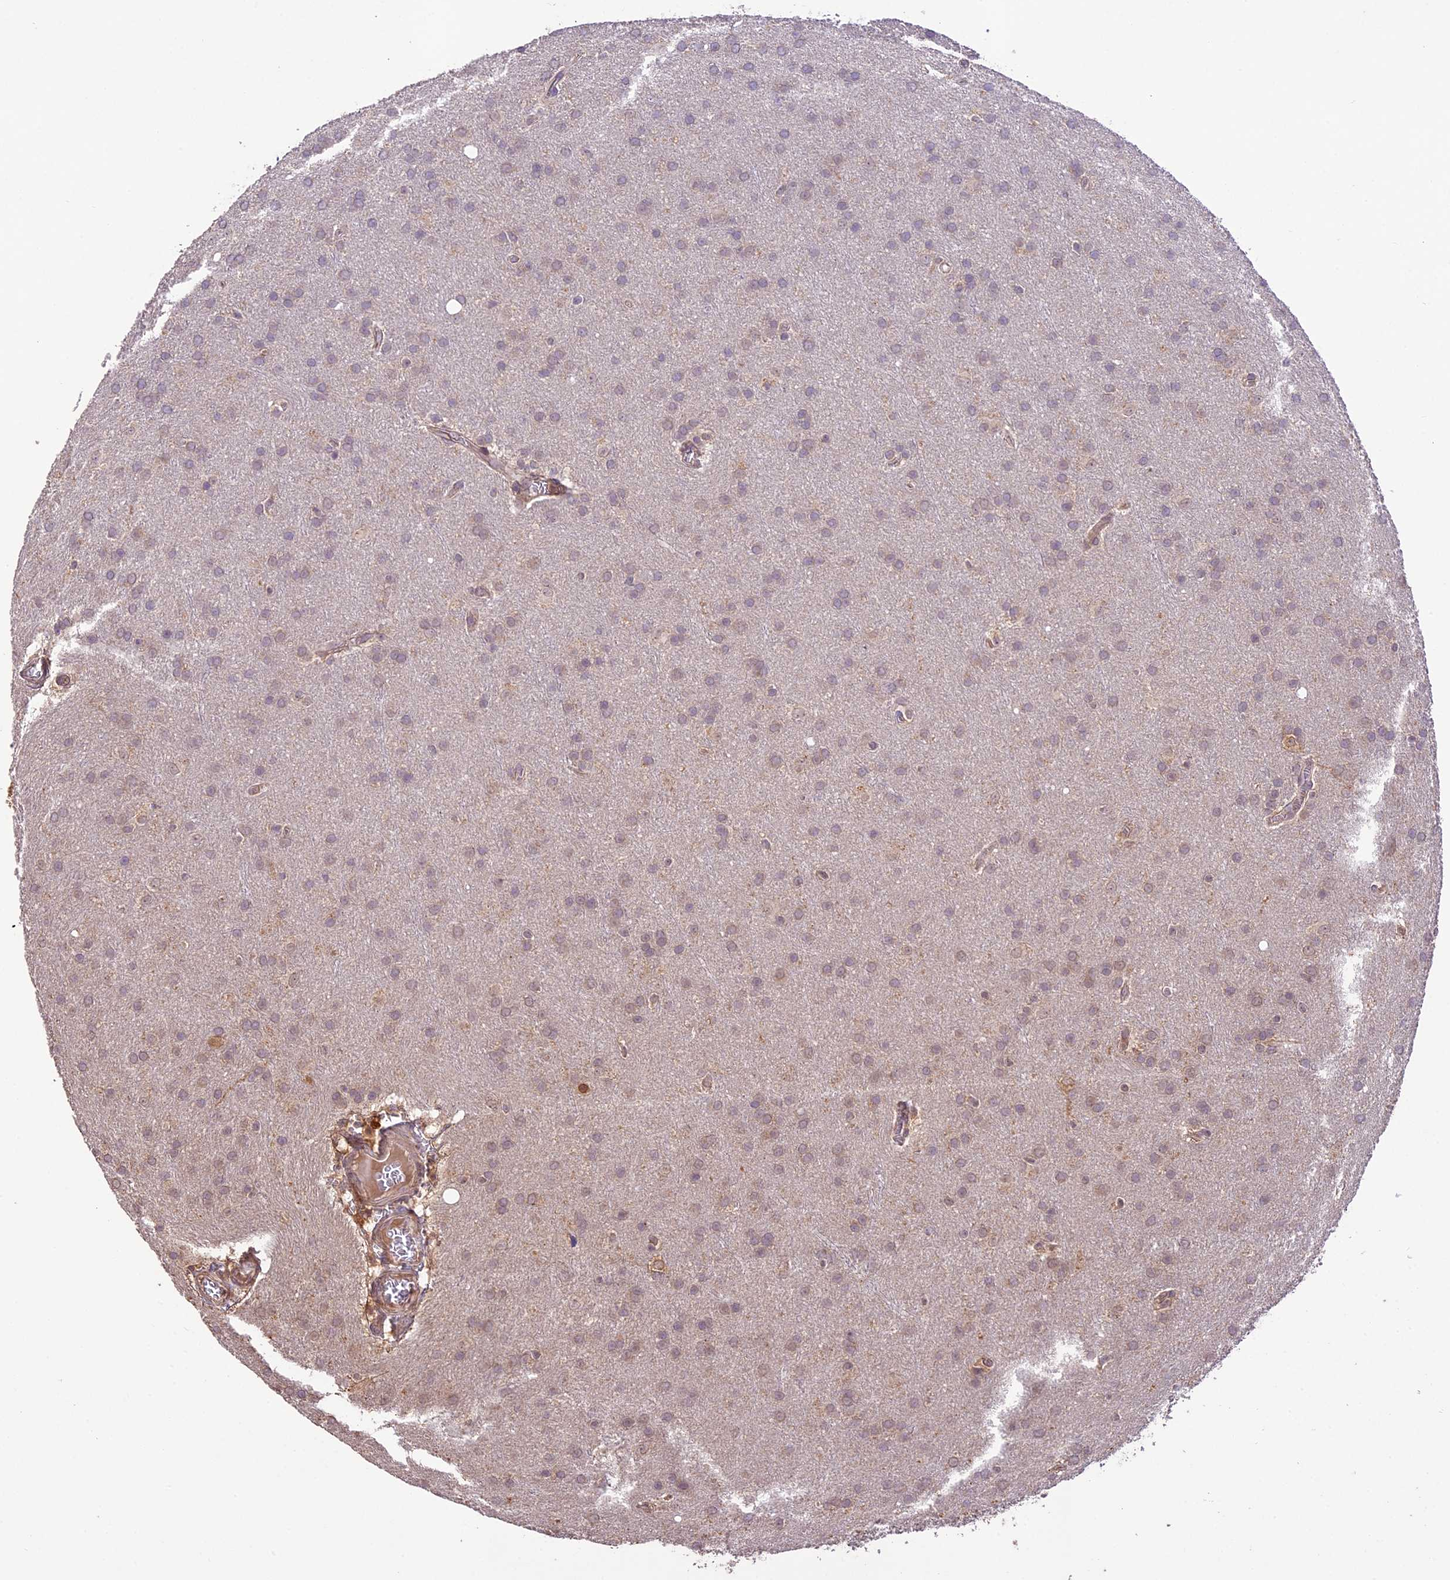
{"staining": {"intensity": "negative", "quantity": "none", "location": "none"}, "tissue": "glioma", "cell_type": "Tumor cells", "image_type": "cancer", "snomed": [{"axis": "morphology", "description": "Glioma, malignant, Low grade"}, {"axis": "topography", "description": "Brain"}], "caption": "This is an IHC histopathology image of glioma. There is no positivity in tumor cells.", "gene": "DGKH", "patient": {"sex": "female", "age": 32}}